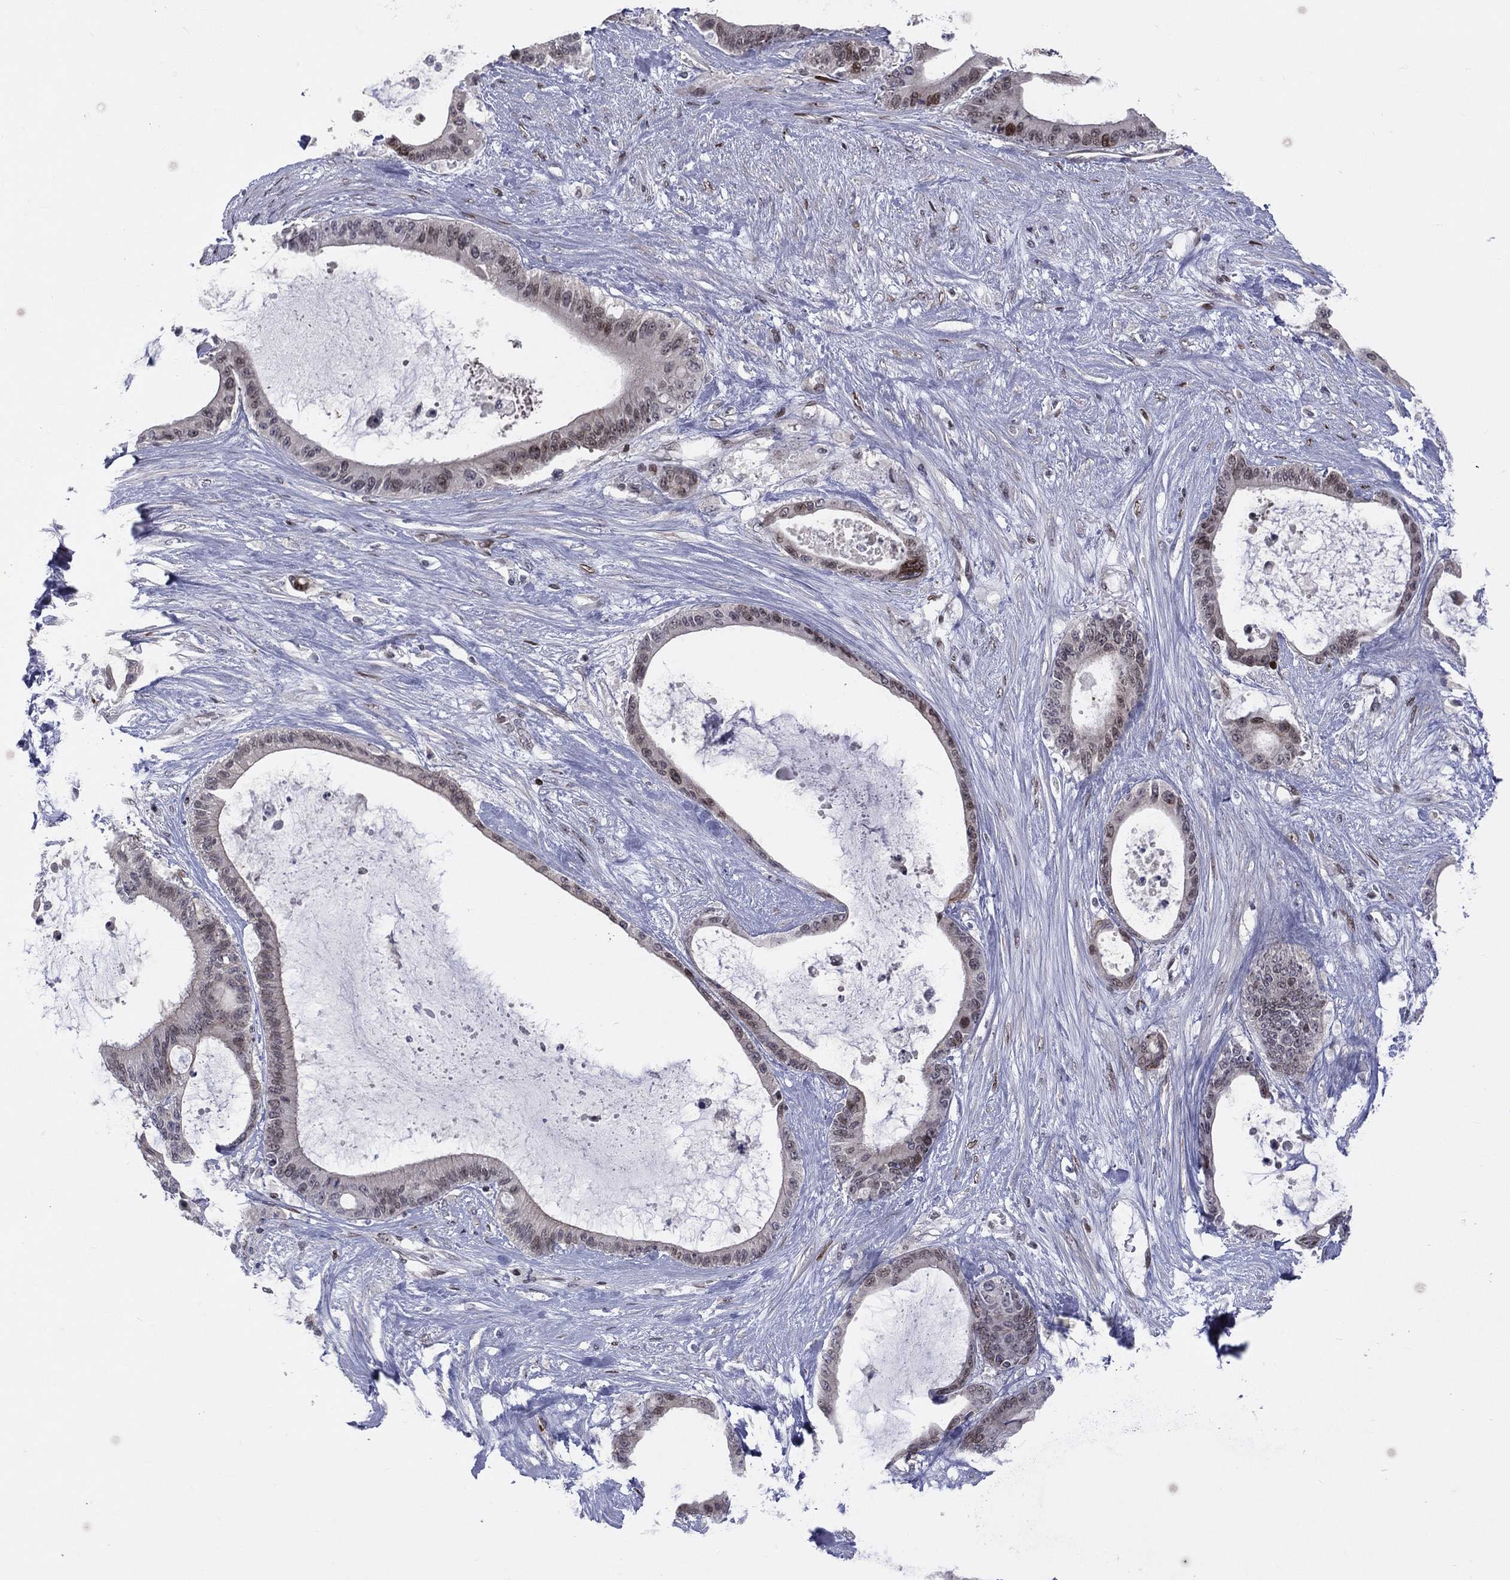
{"staining": {"intensity": "moderate", "quantity": "<25%", "location": "nuclear"}, "tissue": "liver cancer", "cell_type": "Tumor cells", "image_type": "cancer", "snomed": [{"axis": "morphology", "description": "Normal tissue, NOS"}, {"axis": "morphology", "description": "Cholangiocarcinoma"}, {"axis": "topography", "description": "Liver"}, {"axis": "topography", "description": "Peripheral nerve tissue"}], "caption": "High-power microscopy captured an immunohistochemistry micrograph of liver cholangiocarcinoma, revealing moderate nuclear staining in about <25% of tumor cells.", "gene": "DBF4B", "patient": {"sex": "female", "age": 73}}